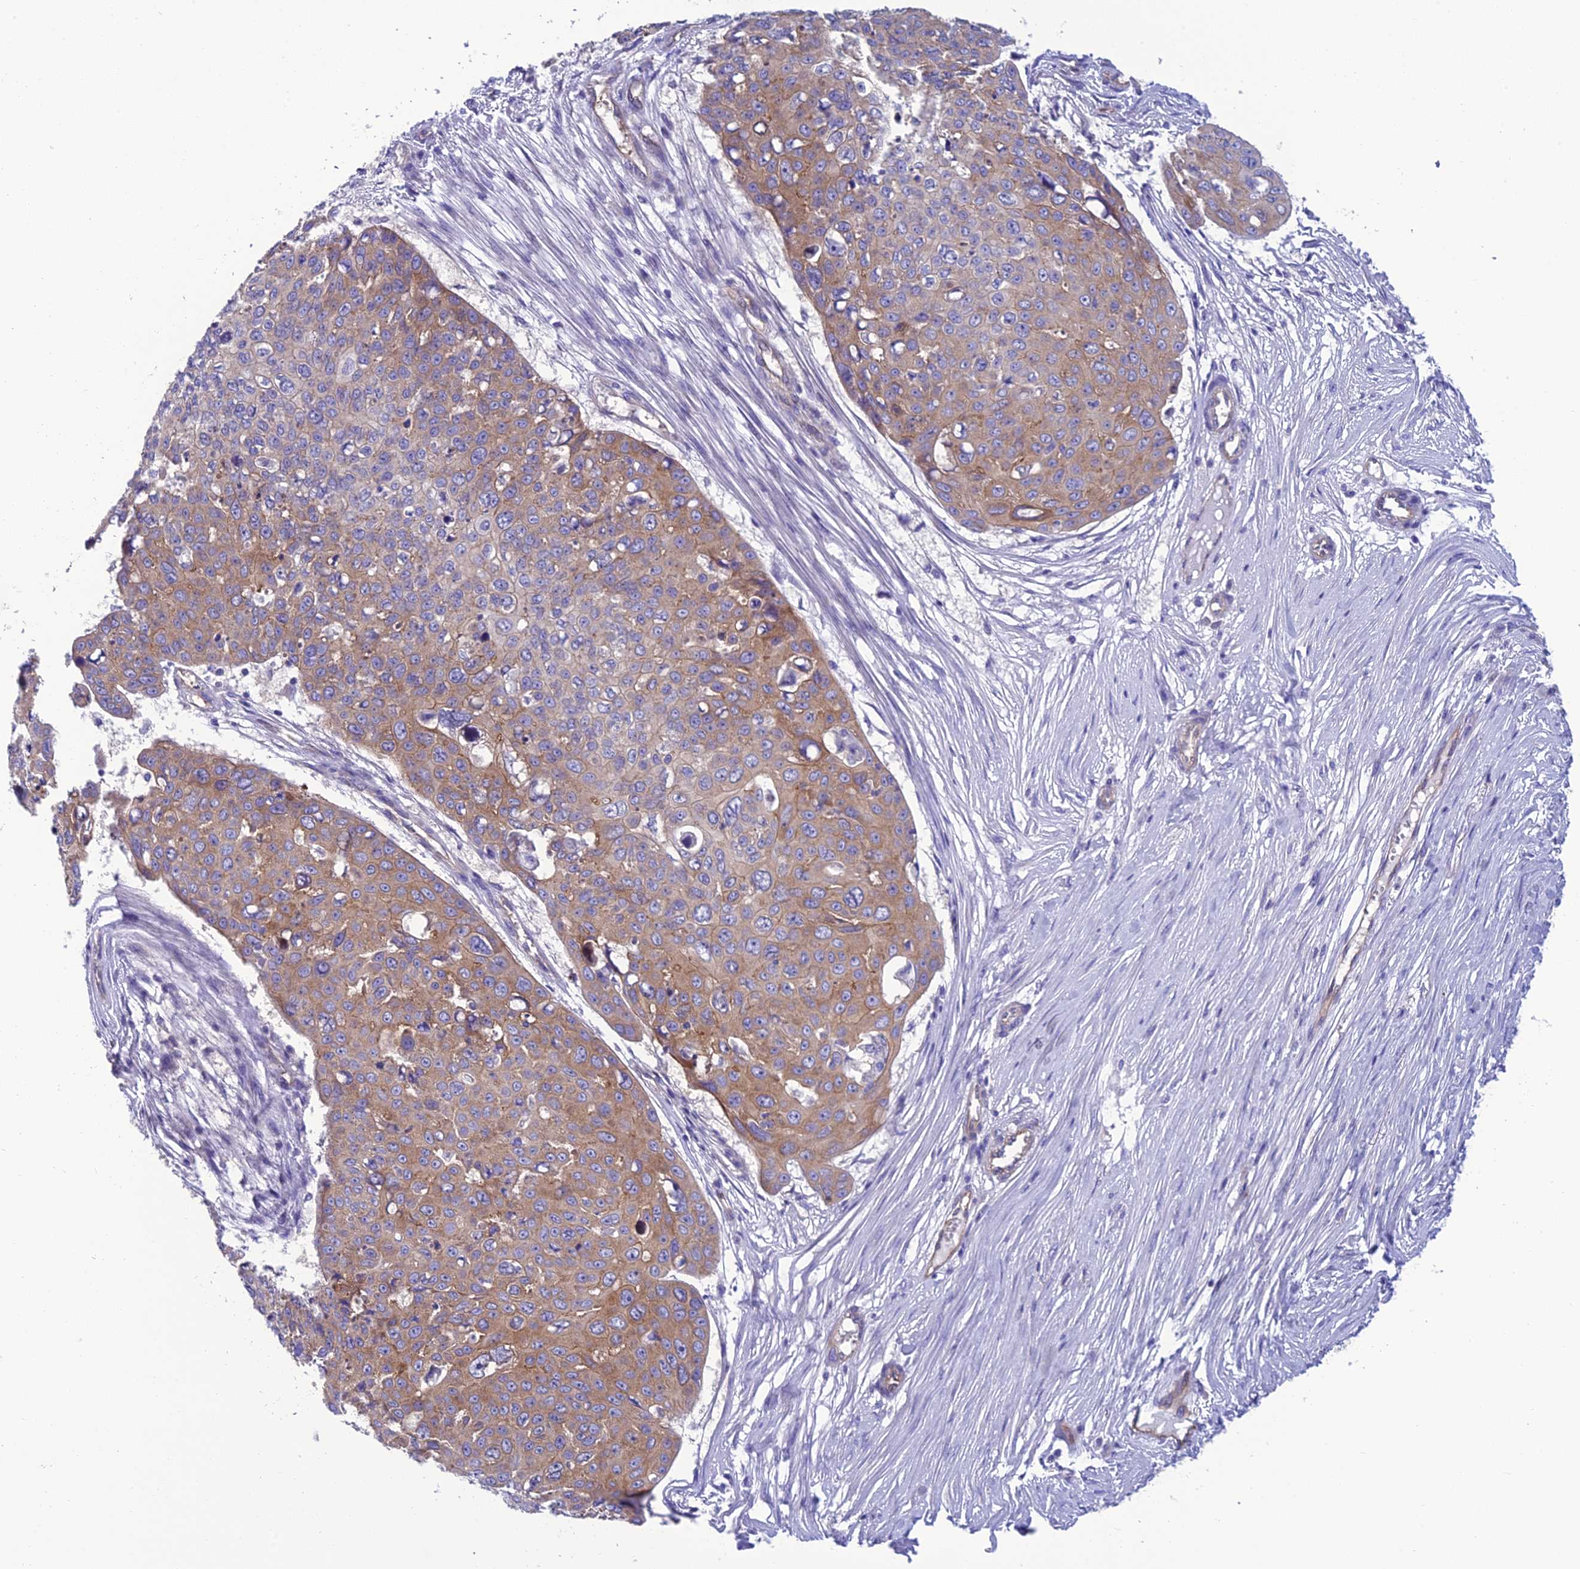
{"staining": {"intensity": "moderate", "quantity": "25%-75%", "location": "cytoplasmic/membranous"}, "tissue": "skin cancer", "cell_type": "Tumor cells", "image_type": "cancer", "snomed": [{"axis": "morphology", "description": "Squamous cell carcinoma, NOS"}, {"axis": "topography", "description": "Skin"}], "caption": "Tumor cells exhibit moderate cytoplasmic/membranous positivity in approximately 25%-75% of cells in squamous cell carcinoma (skin).", "gene": "PPFIA3", "patient": {"sex": "male", "age": 71}}